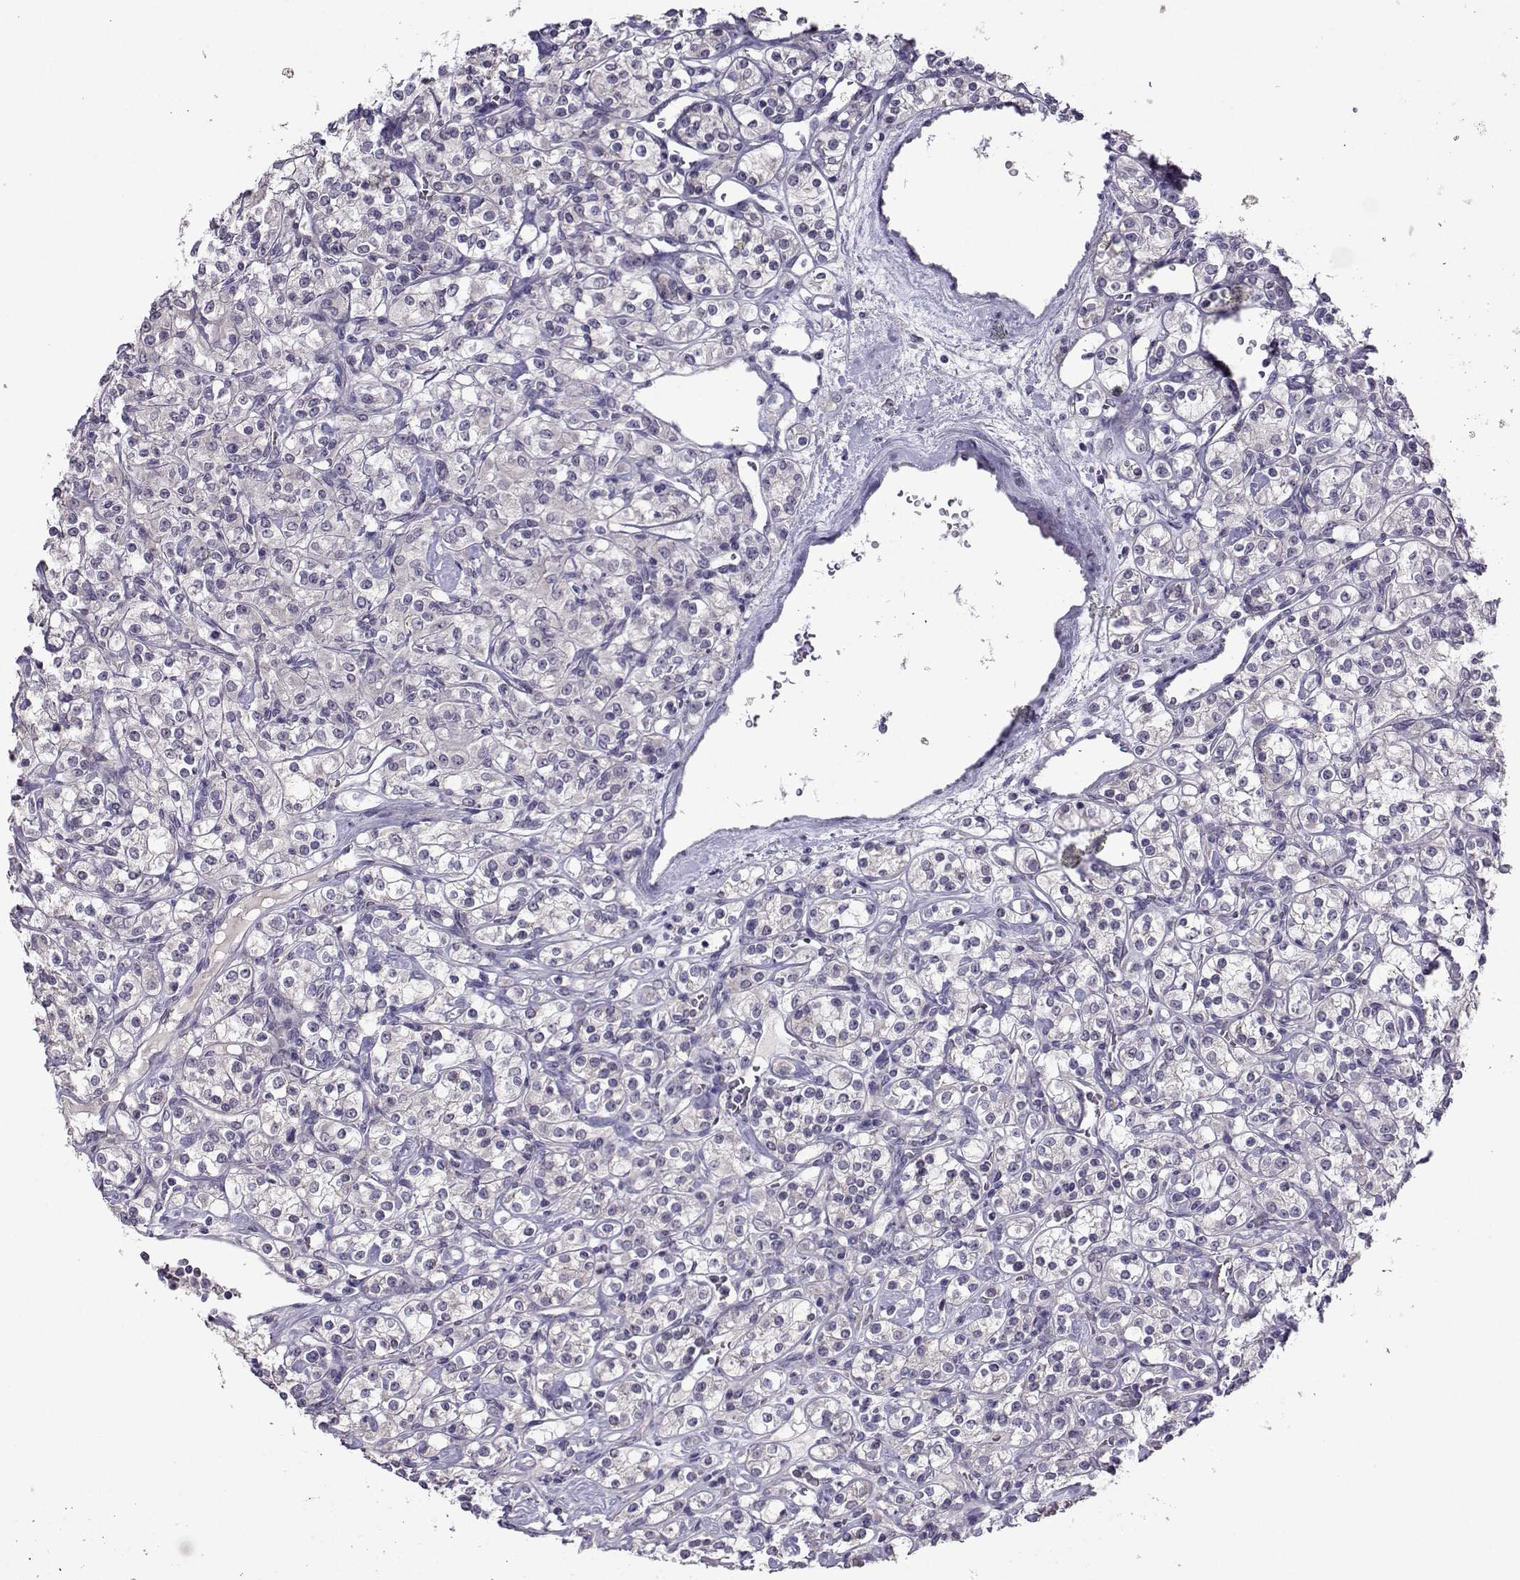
{"staining": {"intensity": "negative", "quantity": "none", "location": "none"}, "tissue": "renal cancer", "cell_type": "Tumor cells", "image_type": "cancer", "snomed": [{"axis": "morphology", "description": "Adenocarcinoma, NOS"}, {"axis": "topography", "description": "Kidney"}], "caption": "Image shows no protein staining in tumor cells of adenocarcinoma (renal) tissue.", "gene": "DDX20", "patient": {"sex": "male", "age": 77}}